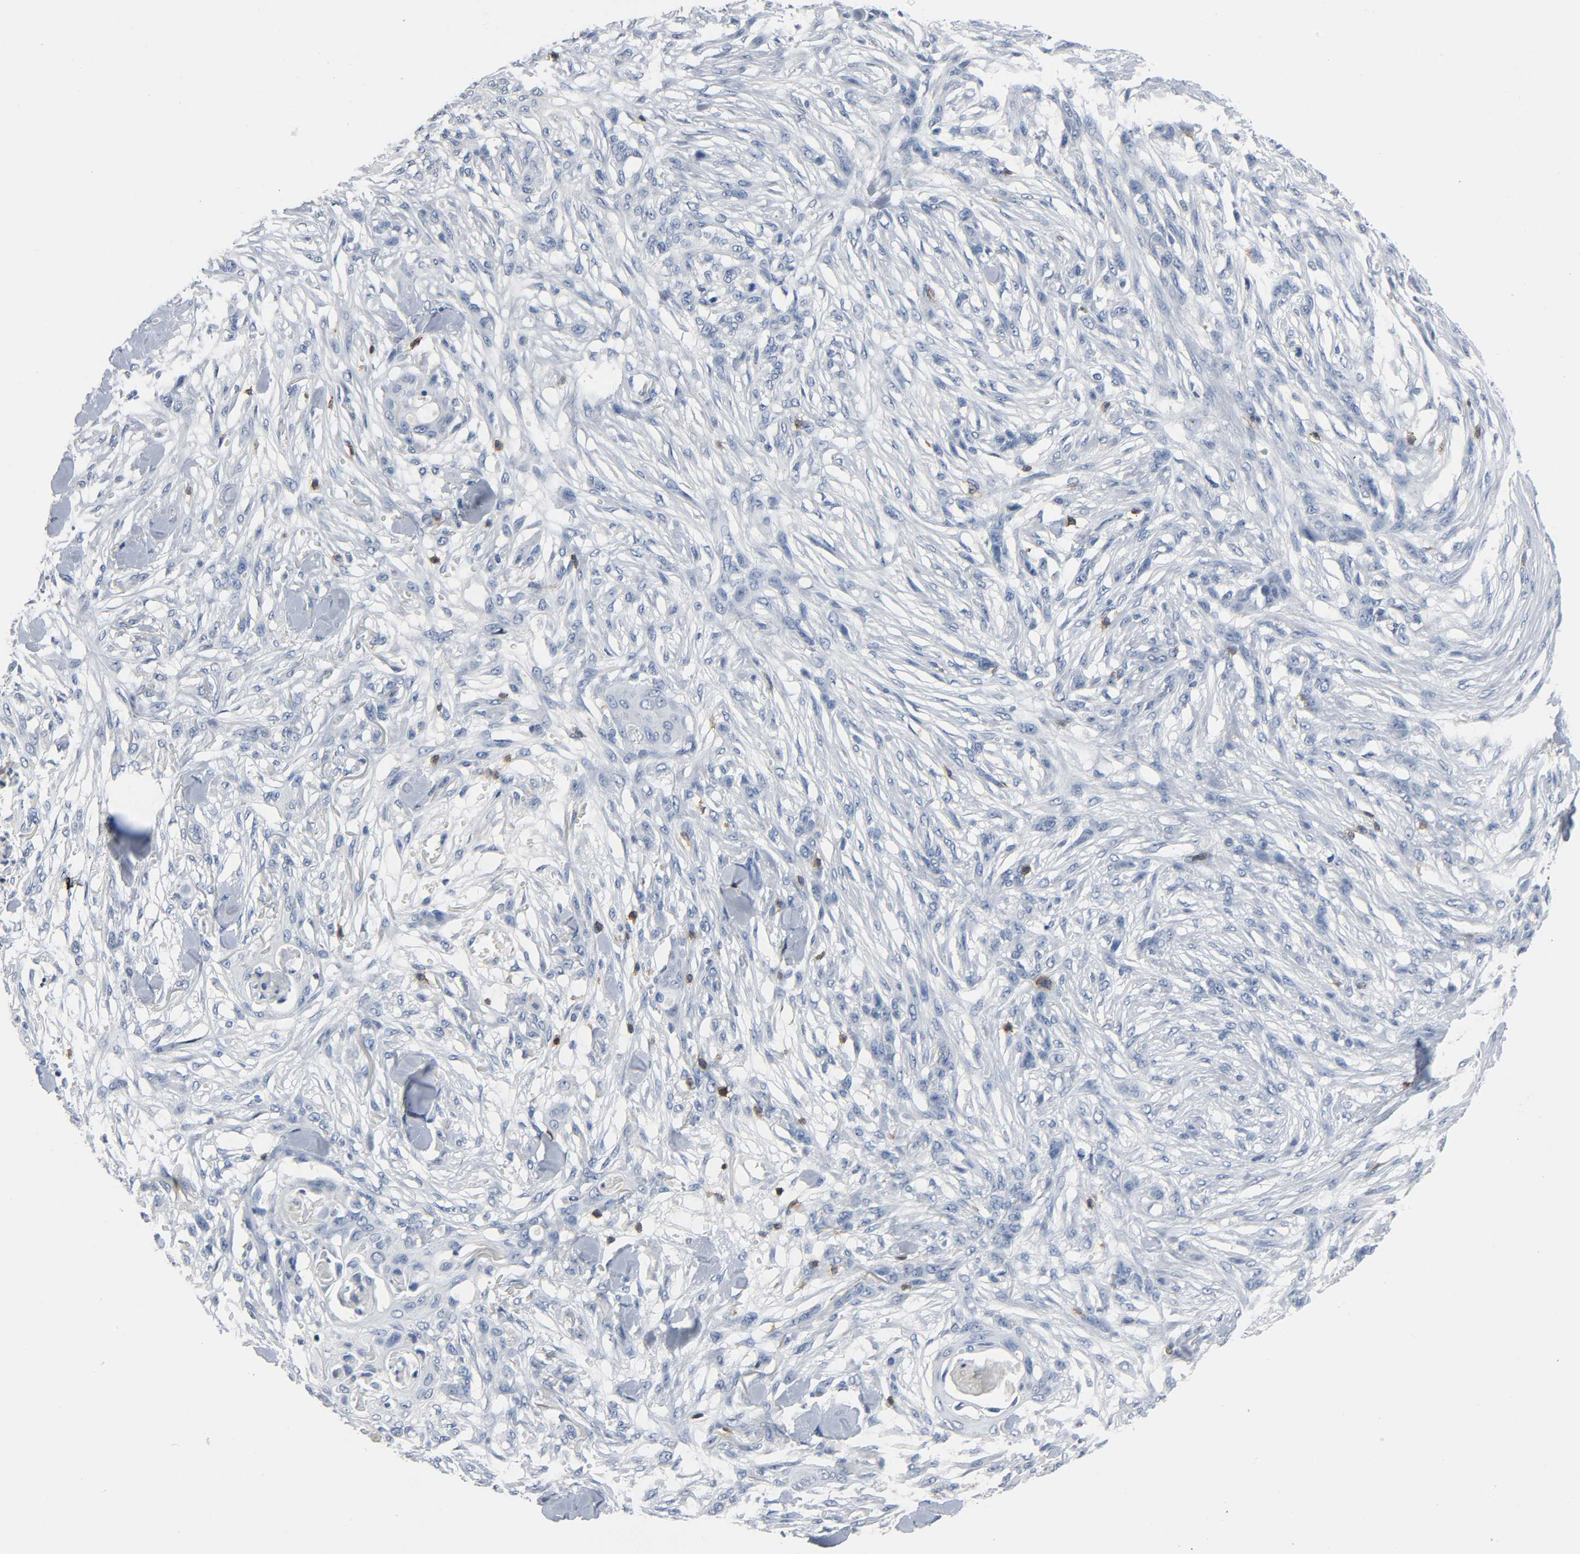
{"staining": {"intensity": "negative", "quantity": "none", "location": "none"}, "tissue": "skin cancer", "cell_type": "Tumor cells", "image_type": "cancer", "snomed": [{"axis": "morphology", "description": "Normal tissue, NOS"}, {"axis": "morphology", "description": "Squamous cell carcinoma, NOS"}, {"axis": "topography", "description": "Skin"}], "caption": "Tumor cells are negative for brown protein staining in skin cancer (squamous cell carcinoma).", "gene": "LCK", "patient": {"sex": "female", "age": 59}}